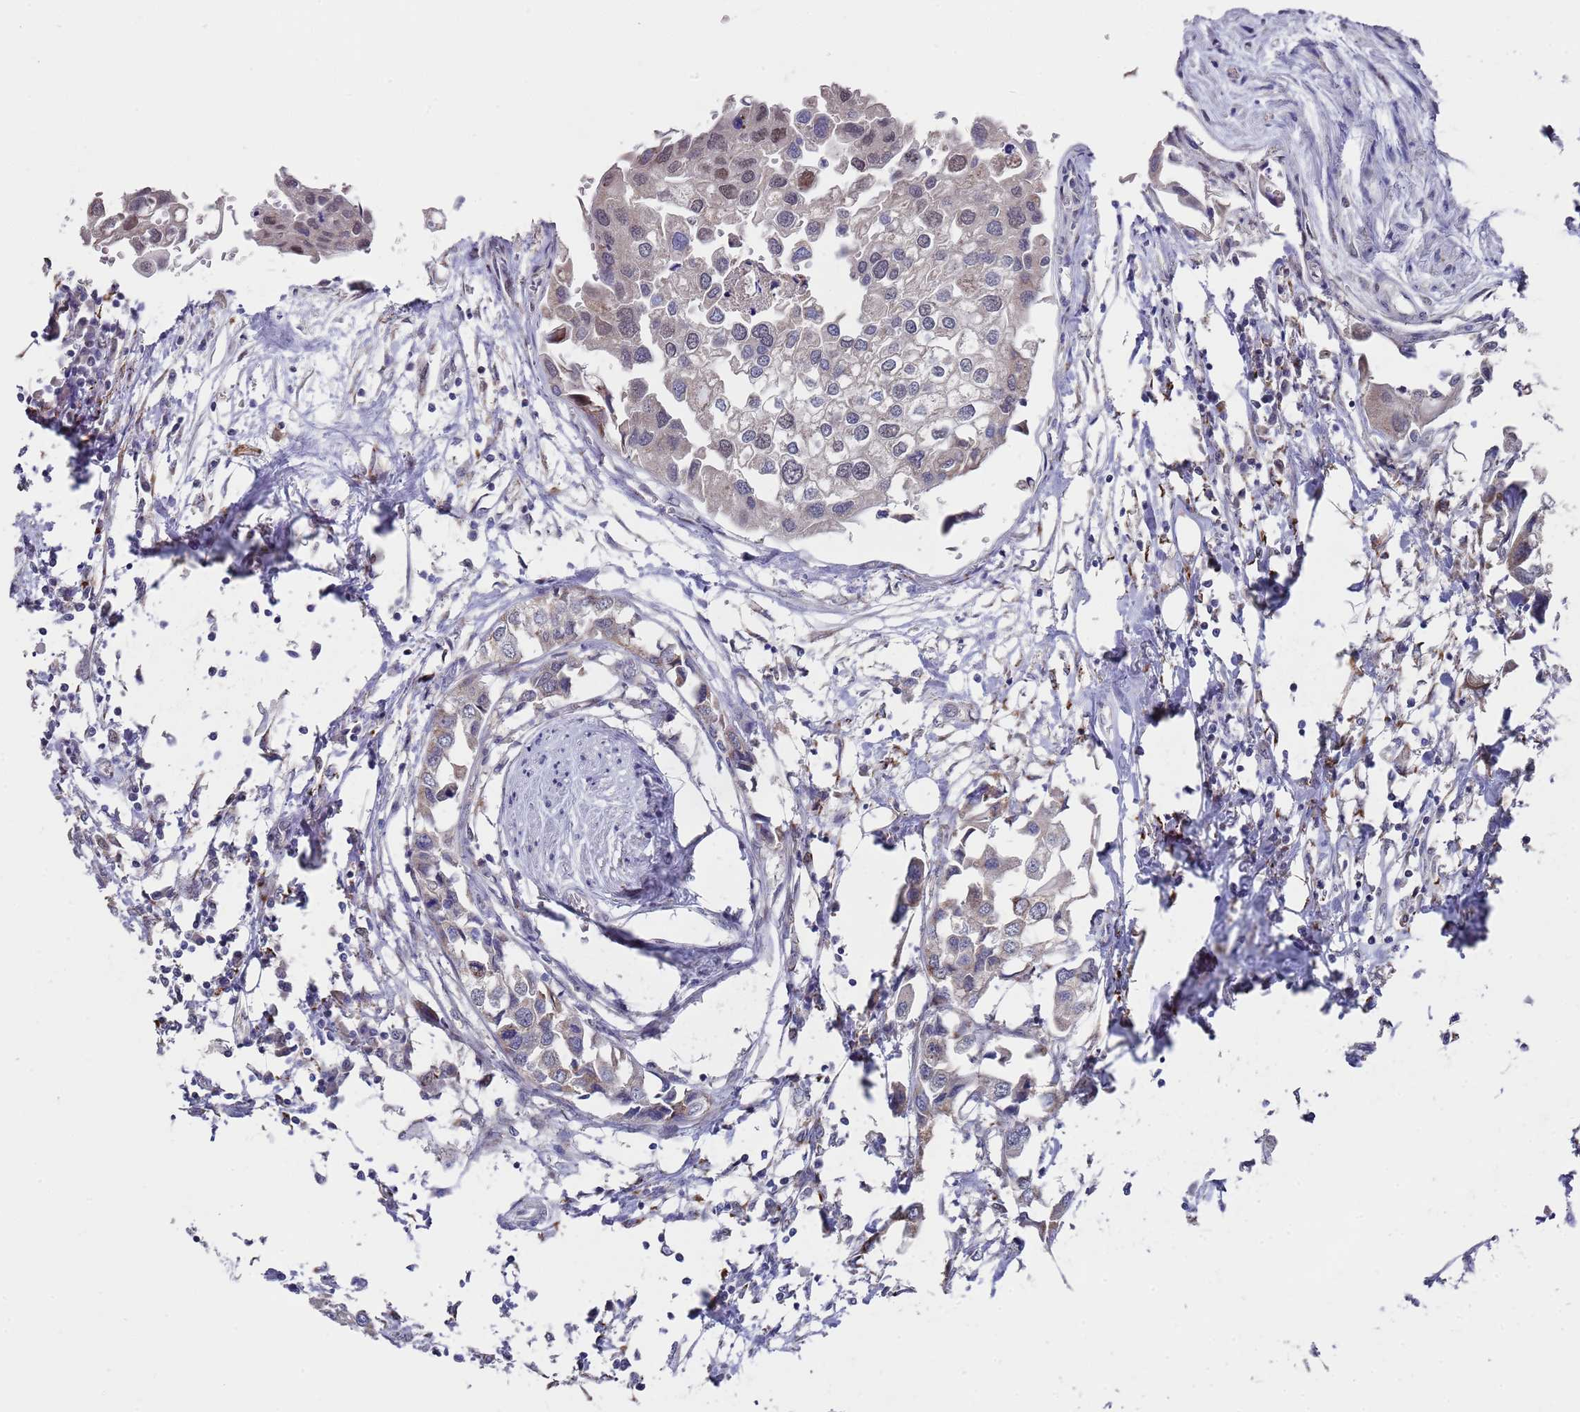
{"staining": {"intensity": "weak", "quantity": "<25%", "location": "cytoplasmic/membranous,nuclear"}, "tissue": "urothelial cancer", "cell_type": "Tumor cells", "image_type": "cancer", "snomed": [{"axis": "morphology", "description": "Urothelial carcinoma, High grade"}, {"axis": "topography", "description": "Urinary bladder"}], "caption": "Human urothelial carcinoma (high-grade) stained for a protein using immunohistochemistry (IHC) reveals no positivity in tumor cells.", "gene": "COPS6", "patient": {"sex": "male", "age": 64}}